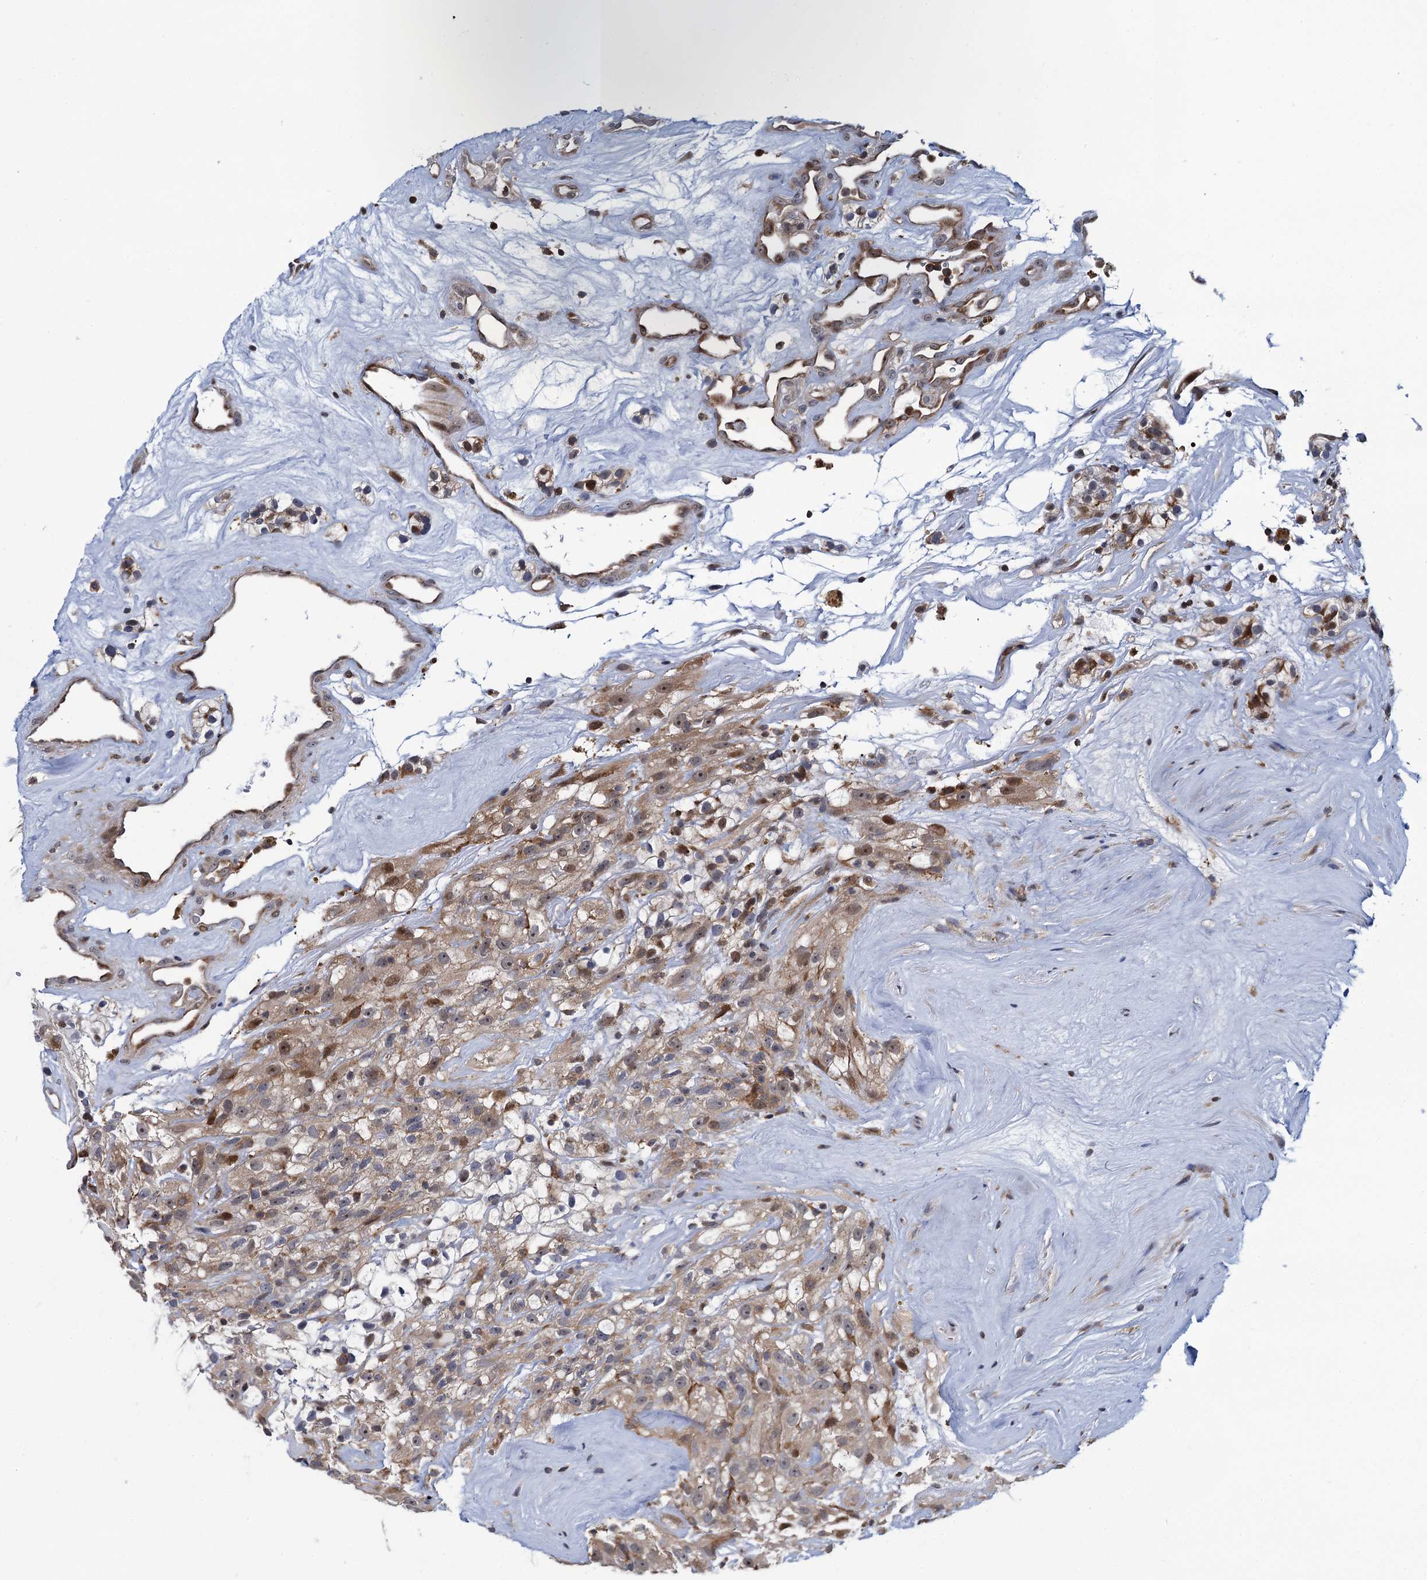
{"staining": {"intensity": "weak", "quantity": "<25%", "location": "cytoplasmic/membranous,nuclear"}, "tissue": "renal cancer", "cell_type": "Tumor cells", "image_type": "cancer", "snomed": [{"axis": "morphology", "description": "Adenocarcinoma, NOS"}, {"axis": "topography", "description": "Kidney"}], "caption": "This is an IHC micrograph of renal adenocarcinoma. There is no positivity in tumor cells.", "gene": "CCDC102A", "patient": {"sex": "female", "age": 57}}